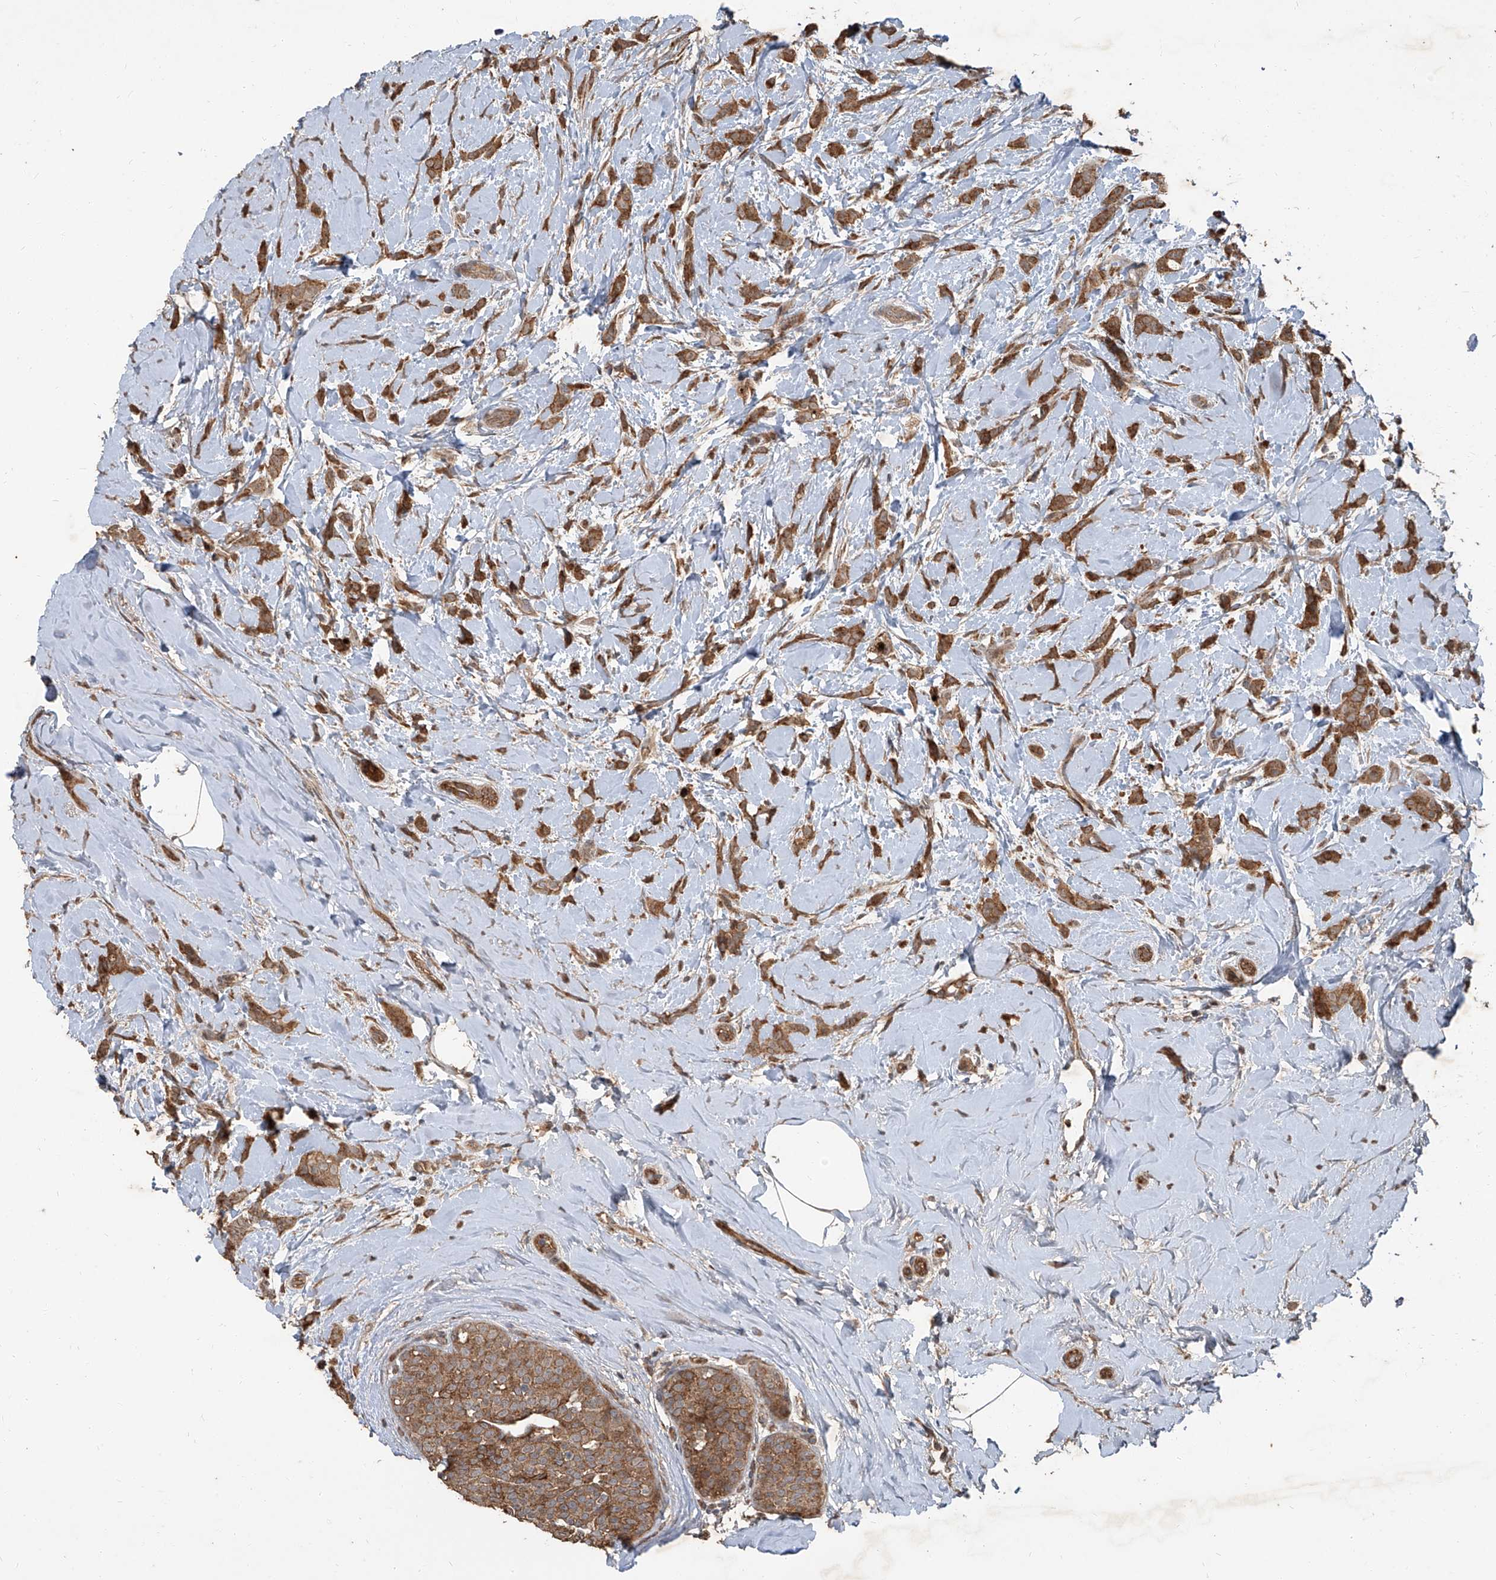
{"staining": {"intensity": "moderate", "quantity": ">75%", "location": "cytoplasmic/membranous"}, "tissue": "breast cancer", "cell_type": "Tumor cells", "image_type": "cancer", "snomed": [{"axis": "morphology", "description": "Lobular carcinoma, in situ"}, {"axis": "morphology", "description": "Lobular carcinoma"}, {"axis": "topography", "description": "Breast"}], "caption": "Breast cancer stained with DAB (3,3'-diaminobenzidine) immunohistochemistry (IHC) reveals medium levels of moderate cytoplasmic/membranous positivity in about >75% of tumor cells. The protein is stained brown, and the nuclei are stained in blue (DAB (3,3'-diaminobenzidine) IHC with brightfield microscopy, high magnification).", "gene": "CCN1", "patient": {"sex": "female", "age": 41}}